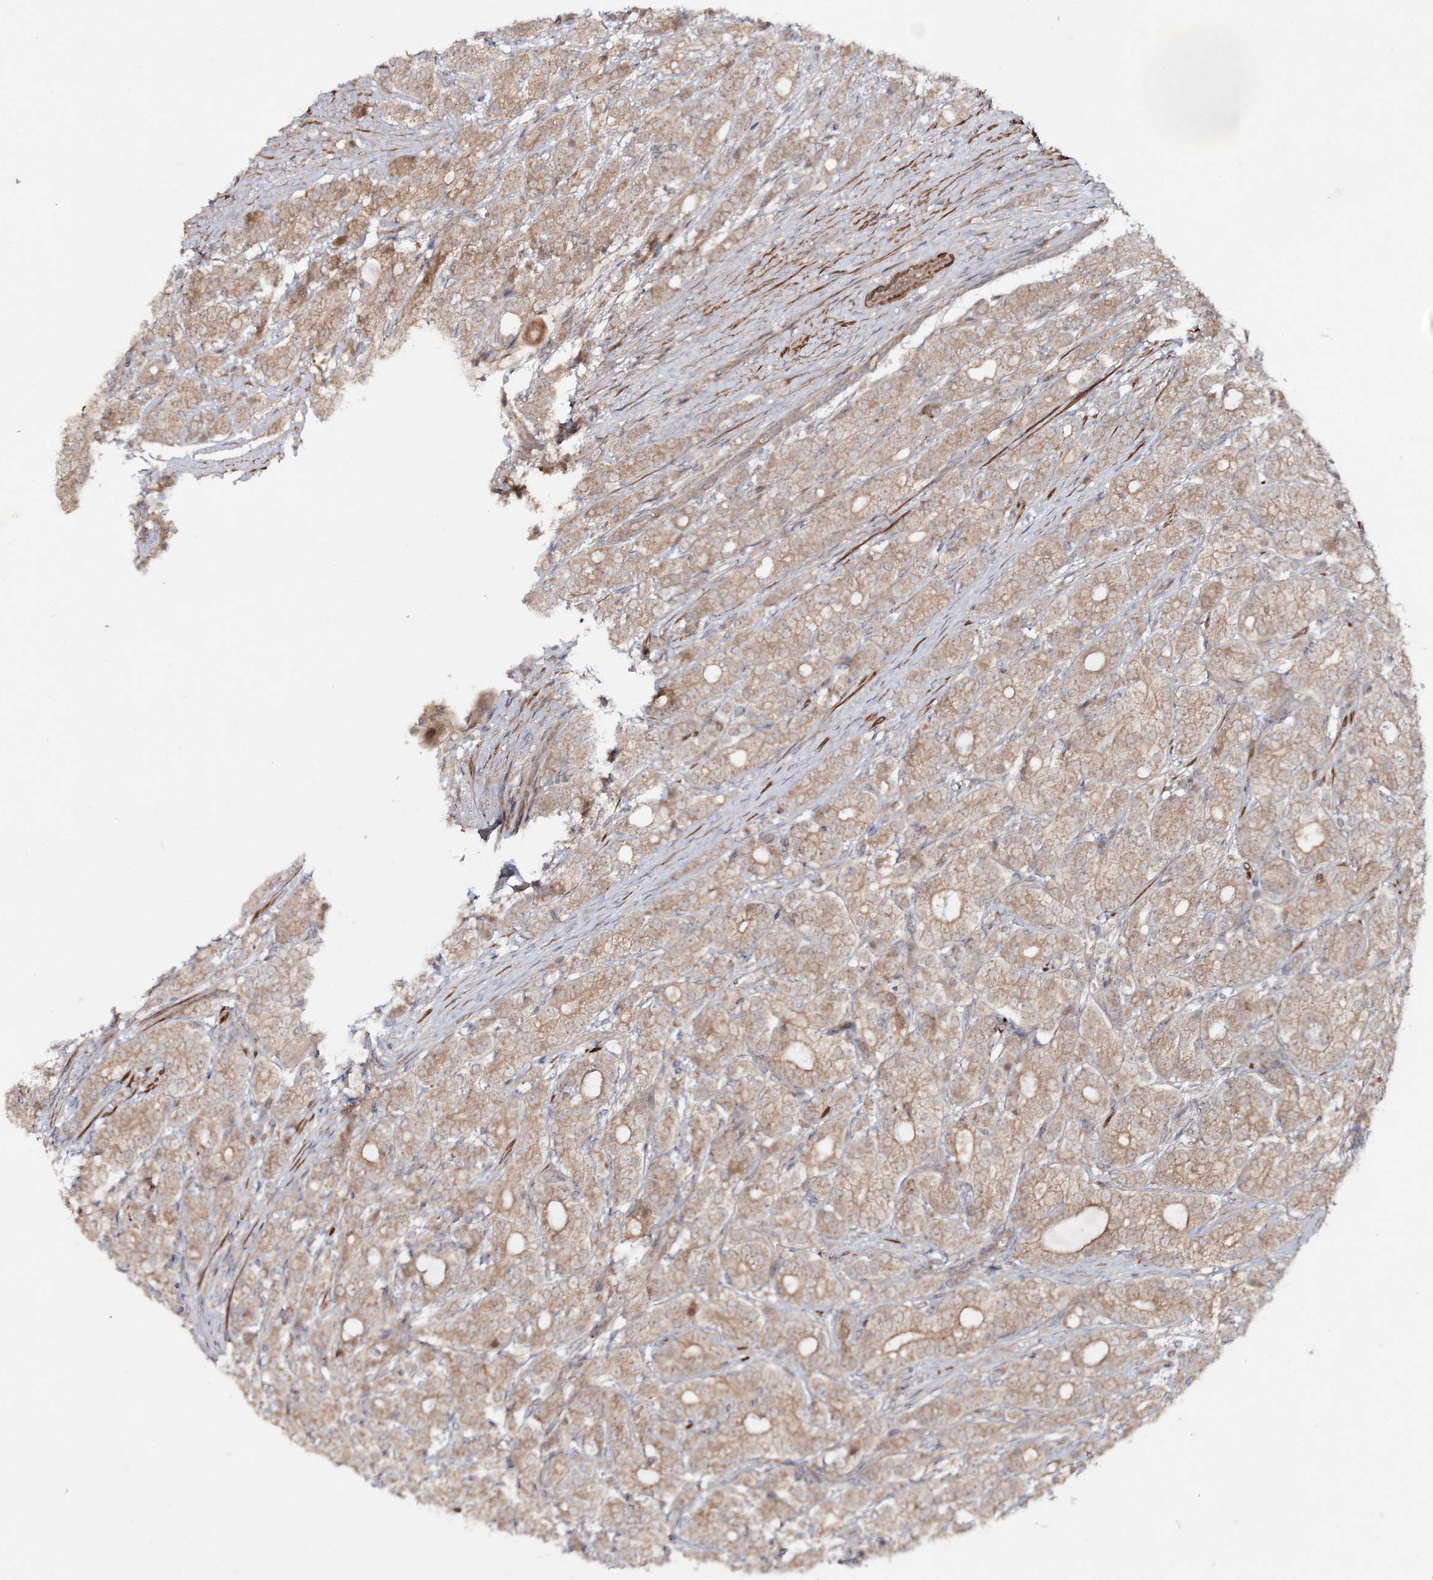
{"staining": {"intensity": "moderate", "quantity": ">75%", "location": "cytoplasmic/membranous"}, "tissue": "prostate cancer", "cell_type": "Tumor cells", "image_type": "cancer", "snomed": [{"axis": "morphology", "description": "Adenocarcinoma, High grade"}, {"axis": "topography", "description": "Prostate"}], "caption": "Adenocarcinoma (high-grade) (prostate) tissue demonstrates moderate cytoplasmic/membranous positivity in approximately >75% of tumor cells, visualized by immunohistochemistry. (Stains: DAB (3,3'-diaminobenzidine) in brown, nuclei in blue, Microscopy: brightfield microscopy at high magnification).", "gene": "MOCS2", "patient": {"sex": "male", "age": 57}}